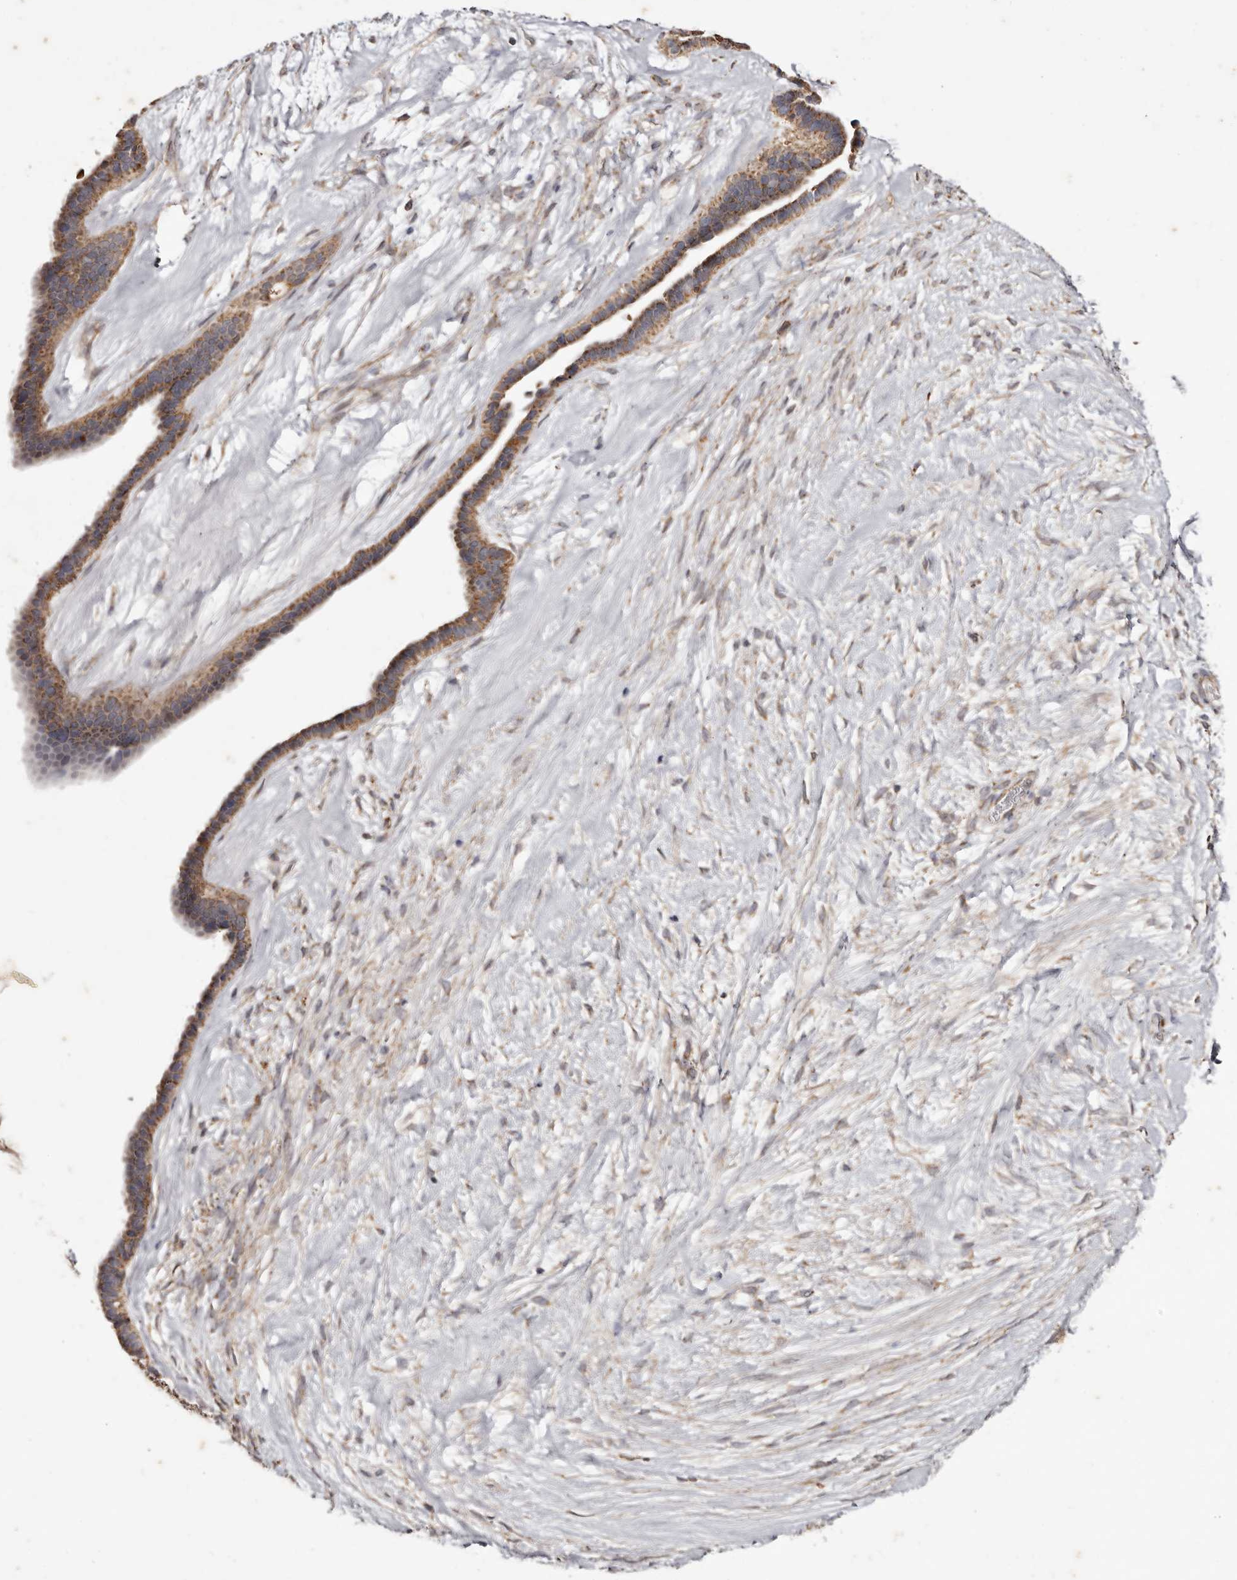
{"staining": {"intensity": "moderate", "quantity": ">75%", "location": "cytoplasmic/membranous"}, "tissue": "ovarian cancer", "cell_type": "Tumor cells", "image_type": "cancer", "snomed": [{"axis": "morphology", "description": "Cystadenocarcinoma, serous, NOS"}, {"axis": "topography", "description": "Ovary"}], "caption": "This is an image of IHC staining of ovarian cancer (serous cystadenocarcinoma), which shows moderate expression in the cytoplasmic/membranous of tumor cells.", "gene": "CPLANE2", "patient": {"sex": "female", "age": 56}}